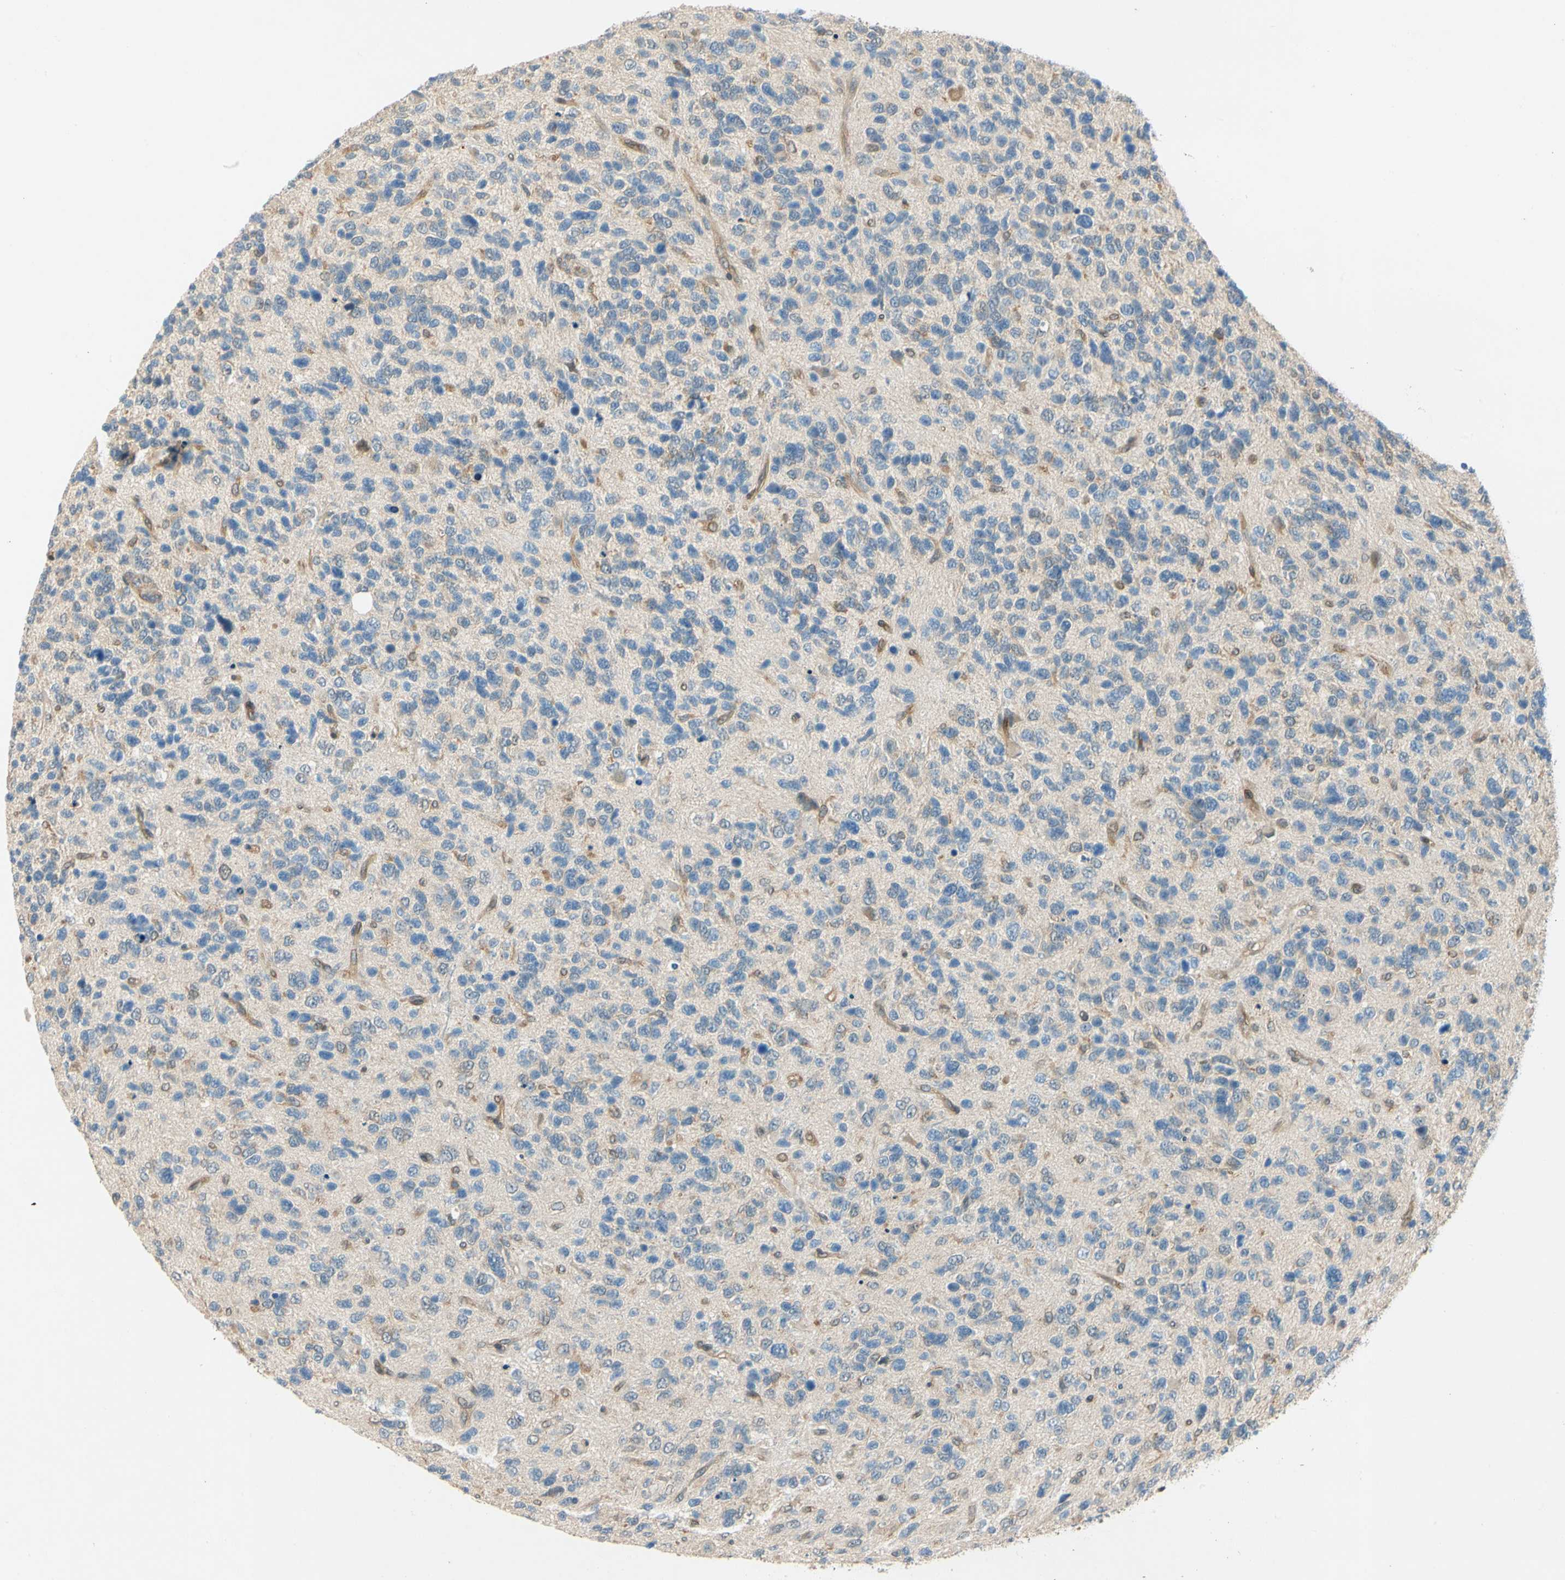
{"staining": {"intensity": "moderate", "quantity": "<25%", "location": "cytoplasmic/membranous"}, "tissue": "glioma", "cell_type": "Tumor cells", "image_type": "cancer", "snomed": [{"axis": "morphology", "description": "Glioma, malignant, High grade"}, {"axis": "topography", "description": "Brain"}], "caption": "Glioma was stained to show a protein in brown. There is low levels of moderate cytoplasmic/membranous staining in approximately <25% of tumor cells. Using DAB (3,3'-diaminobenzidine) (brown) and hematoxylin (blue) stains, captured at high magnification using brightfield microscopy.", "gene": "WIPI1", "patient": {"sex": "female", "age": 58}}